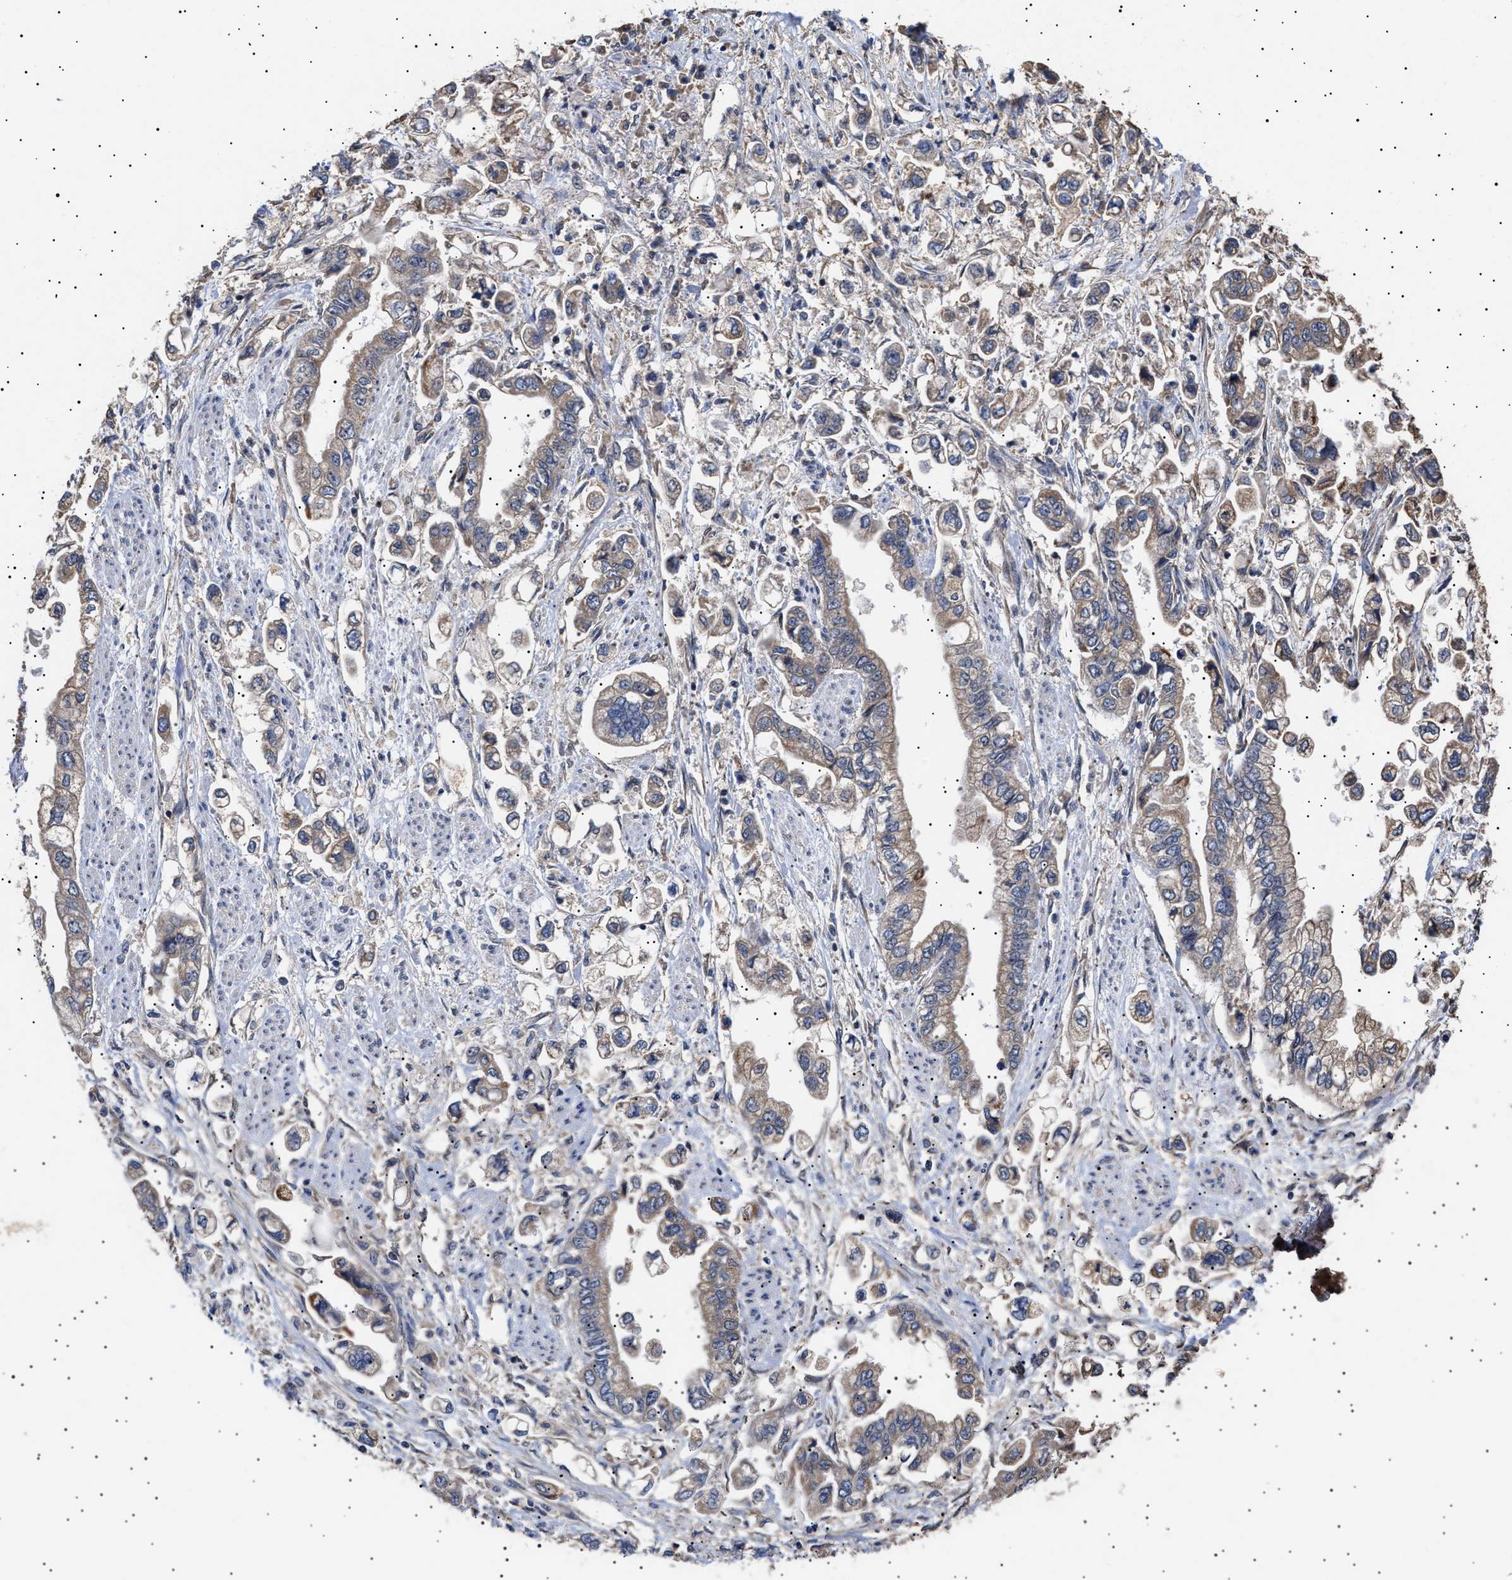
{"staining": {"intensity": "weak", "quantity": ">75%", "location": "cytoplasmic/membranous"}, "tissue": "stomach cancer", "cell_type": "Tumor cells", "image_type": "cancer", "snomed": [{"axis": "morphology", "description": "Normal tissue, NOS"}, {"axis": "morphology", "description": "Adenocarcinoma, NOS"}, {"axis": "topography", "description": "Stomach"}], "caption": "Stomach cancer stained for a protein (brown) shows weak cytoplasmic/membranous positive staining in approximately >75% of tumor cells.", "gene": "KRBA1", "patient": {"sex": "male", "age": 62}}